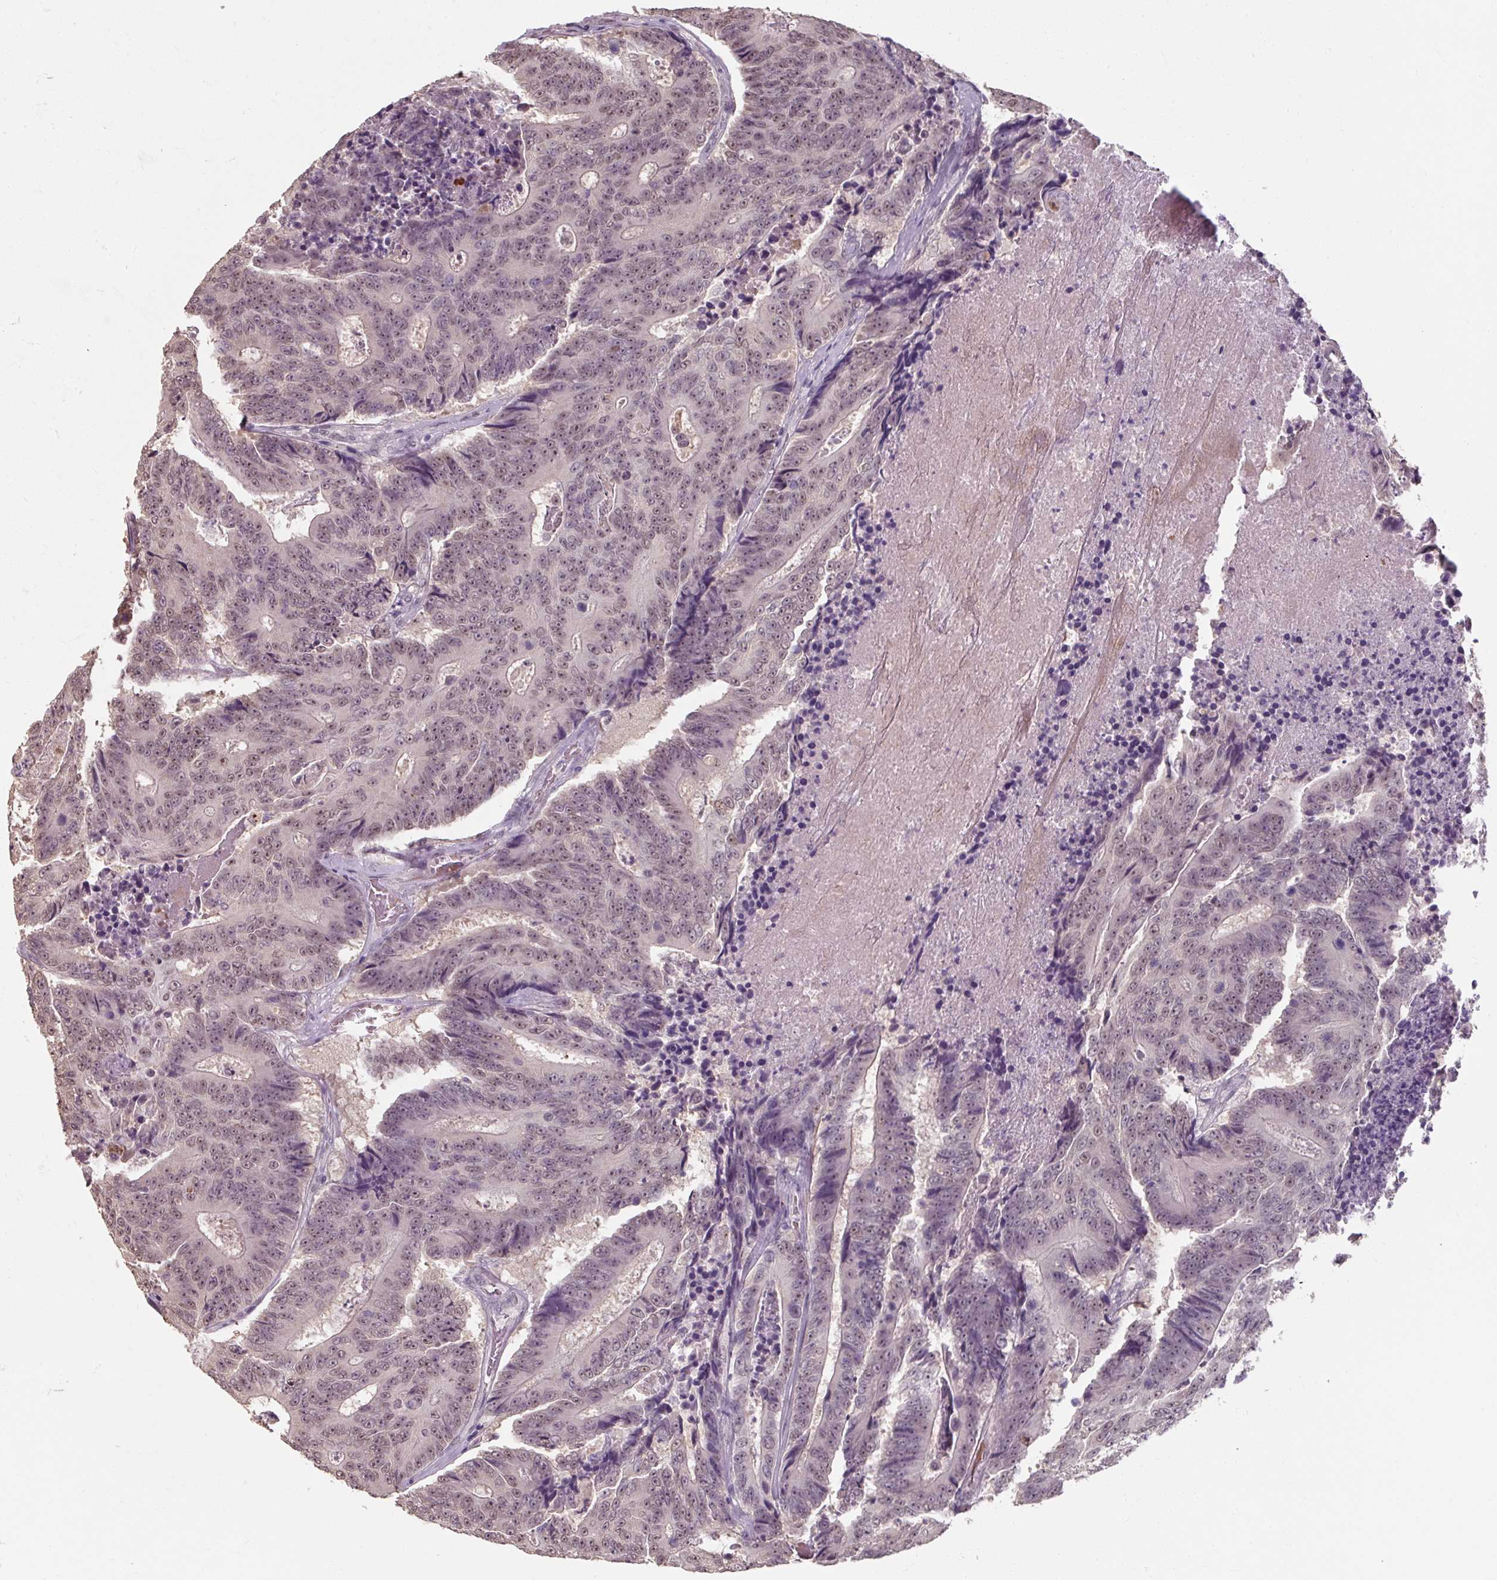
{"staining": {"intensity": "weak", "quantity": "<25%", "location": "nuclear"}, "tissue": "colorectal cancer", "cell_type": "Tumor cells", "image_type": "cancer", "snomed": [{"axis": "morphology", "description": "Adenocarcinoma, NOS"}, {"axis": "topography", "description": "Colon"}], "caption": "Tumor cells are negative for protein expression in human colorectal cancer (adenocarcinoma). (Stains: DAB (3,3'-diaminobenzidine) immunohistochemistry (IHC) with hematoxylin counter stain, Microscopy: brightfield microscopy at high magnification).", "gene": "ZFTRAF1", "patient": {"sex": "male", "age": 83}}